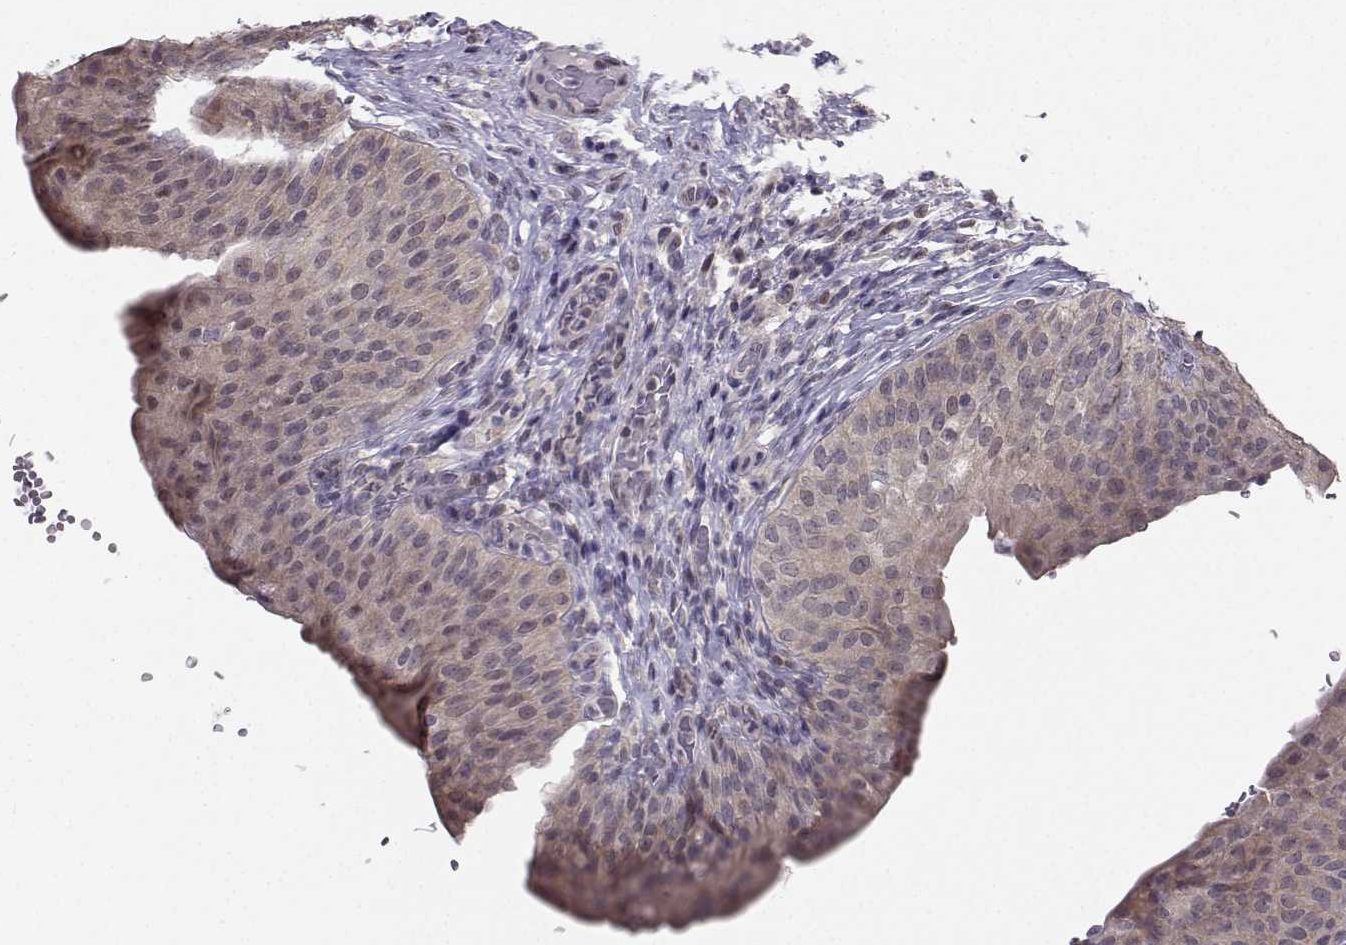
{"staining": {"intensity": "weak", "quantity": "25%-75%", "location": "cytoplasmic/membranous"}, "tissue": "urinary bladder", "cell_type": "Urothelial cells", "image_type": "normal", "snomed": [{"axis": "morphology", "description": "Normal tissue, NOS"}, {"axis": "topography", "description": "Urinary bladder"}], "caption": "The histopathology image reveals a brown stain indicating the presence of a protein in the cytoplasmic/membranous of urothelial cells in urinary bladder. The staining is performed using DAB brown chromogen to label protein expression. The nuclei are counter-stained blue using hematoxylin.", "gene": "PKP2", "patient": {"sex": "male", "age": 66}}